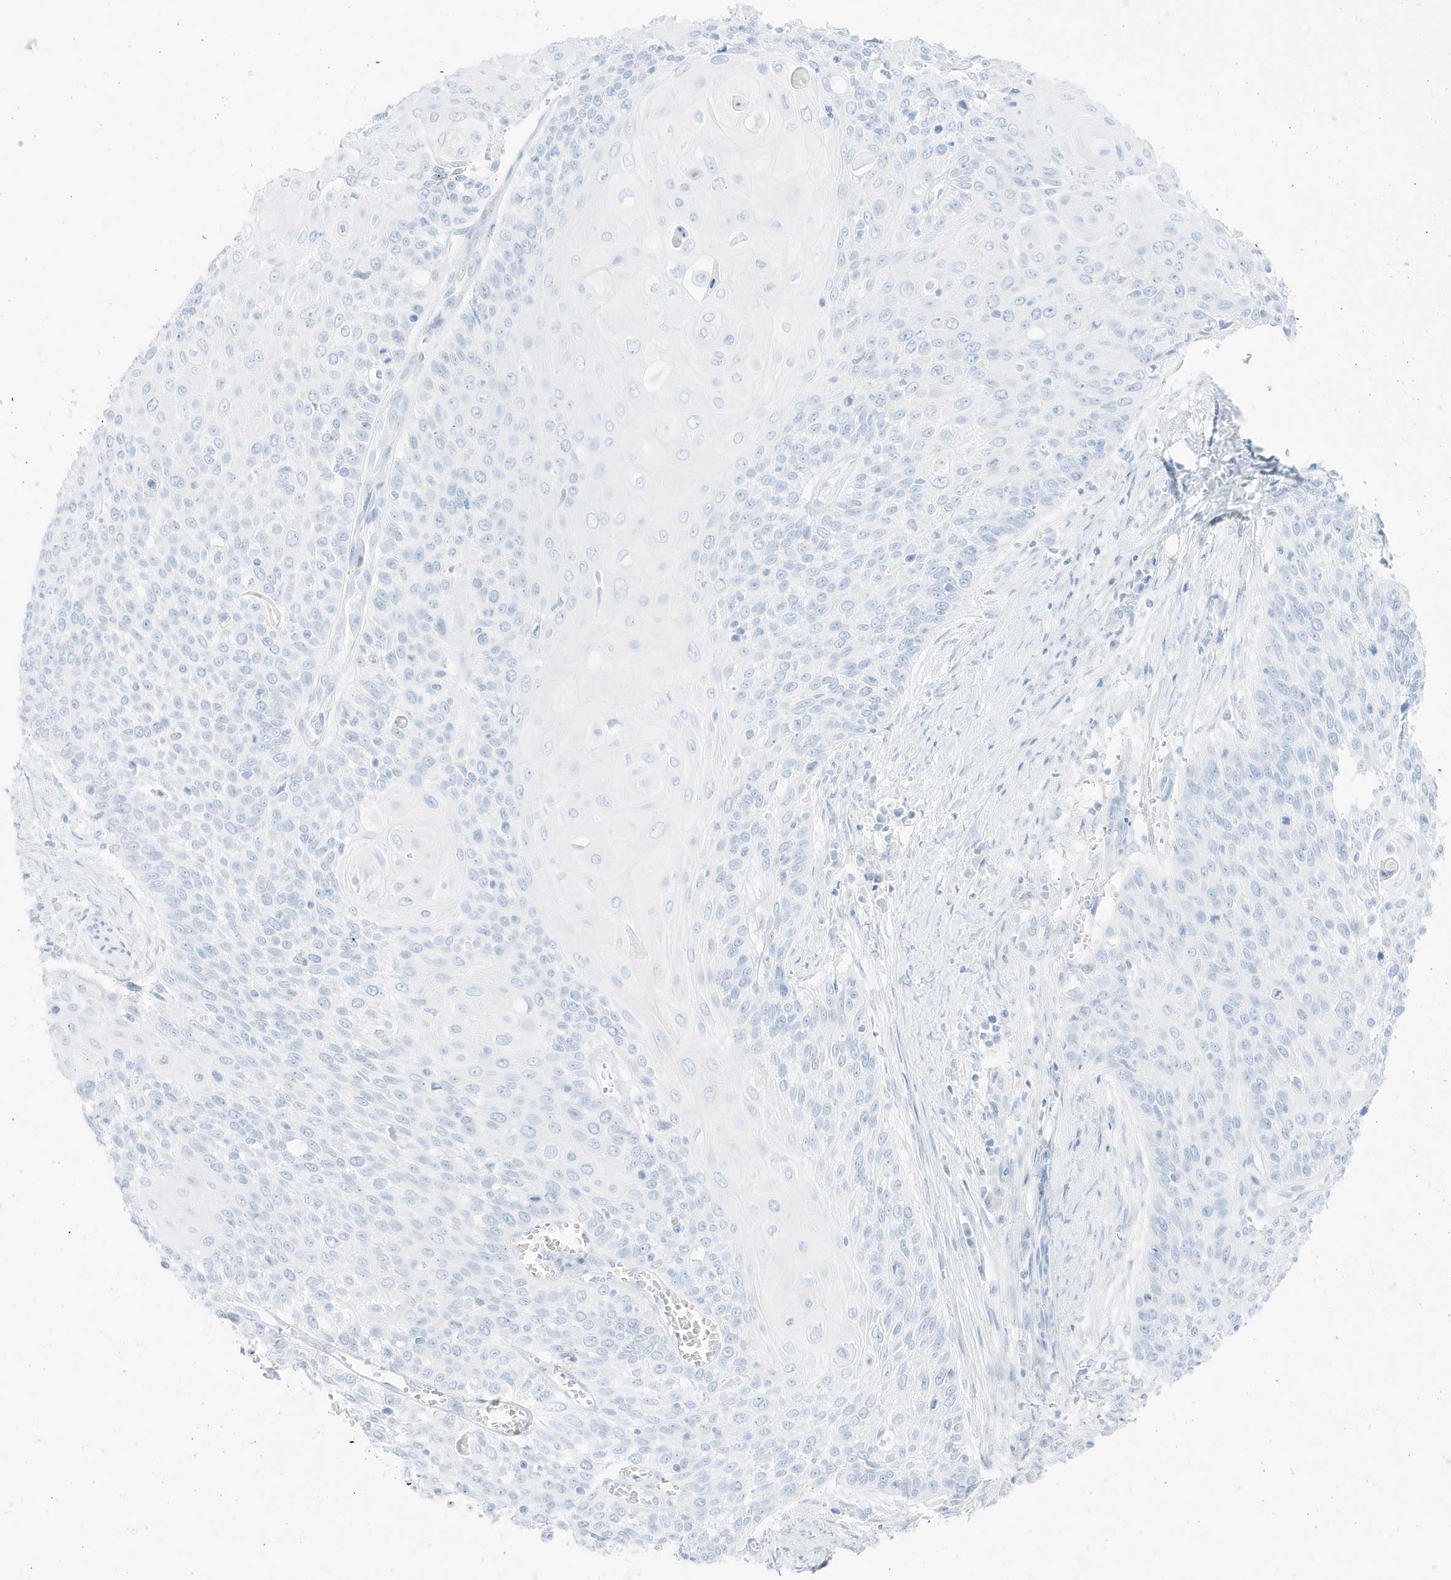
{"staining": {"intensity": "negative", "quantity": "none", "location": "none"}, "tissue": "cervical cancer", "cell_type": "Tumor cells", "image_type": "cancer", "snomed": [{"axis": "morphology", "description": "Squamous cell carcinoma, NOS"}, {"axis": "topography", "description": "Cervix"}], "caption": "A histopathology image of human cervical cancer is negative for staining in tumor cells.", "gene": "SLC22A13", "patient": {"sex": "female", "age": 39}}